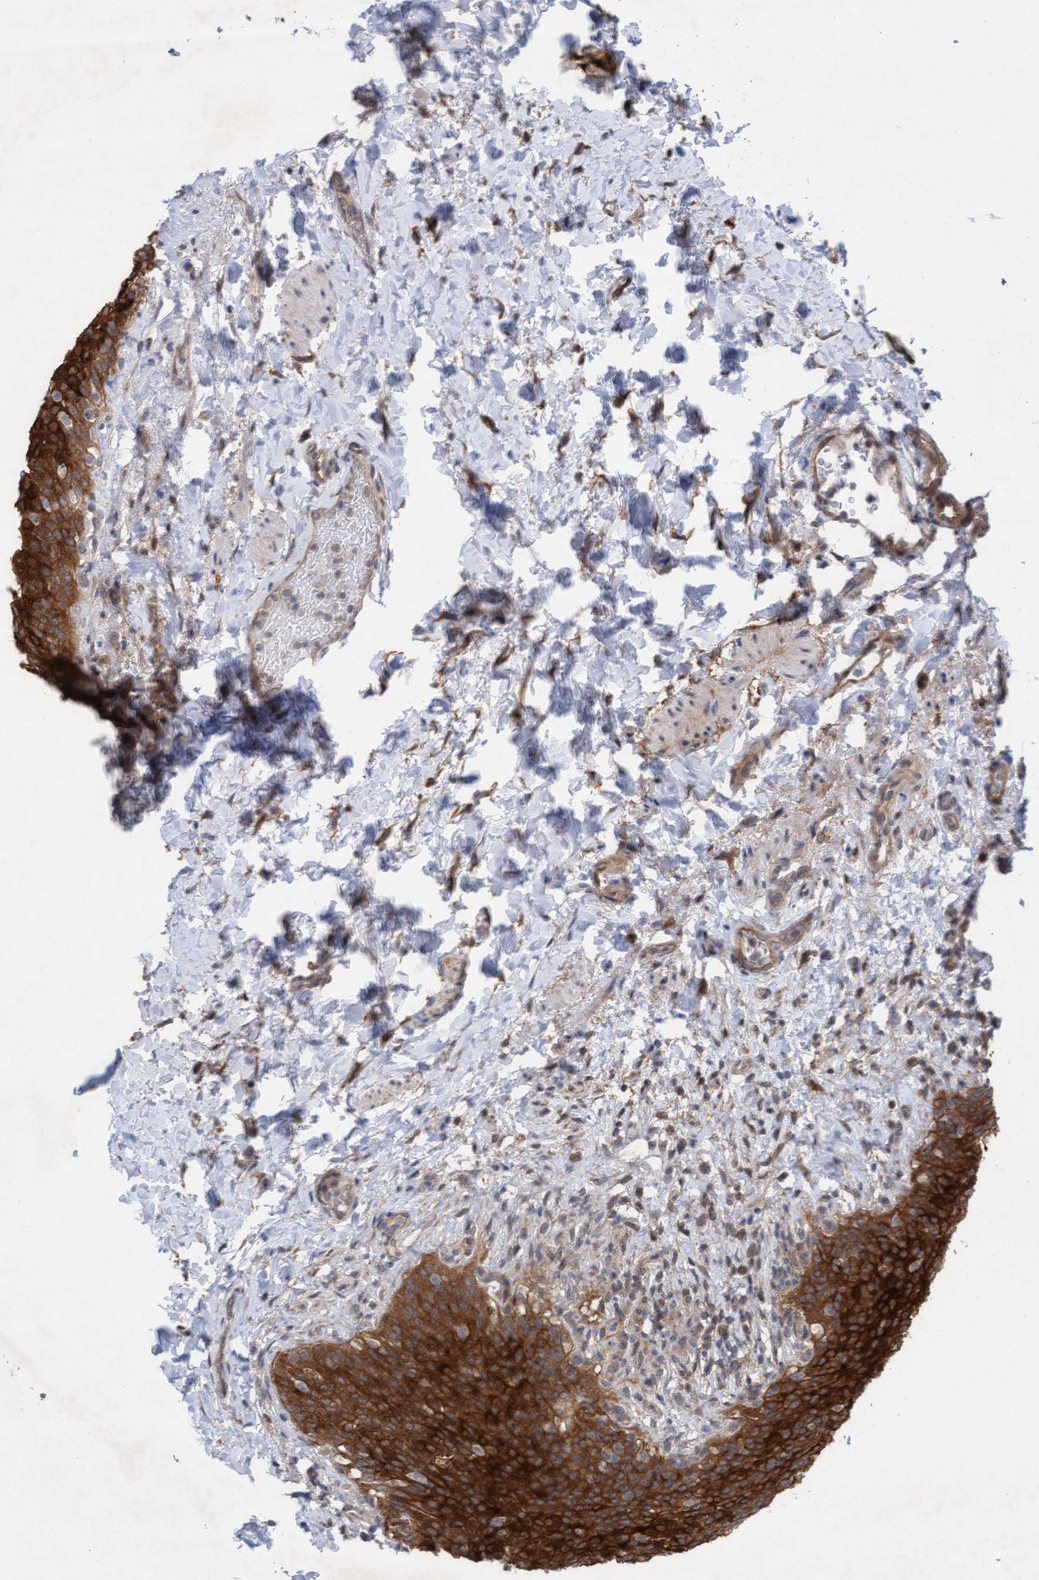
{"staining": {"intensity": "strong", "quantity": ">75%", "location": "cytoplasmic/membranous"}, "tissue": "urinary bladder", "cell_type": "Urothelial cells", "image_type": "normal", "snomed": [{"axis": "morphology", "description": "Normal tissue, NOS"}, {"axis": "topography", "description": "Urinary bladder"}], "caption": "Immunohistochemical staining of benign urinary bladder demonstrates high levels of strong cytoplasmic/membranous positivity in approximately >75% of urothelial cells. Immunohistochemistry stains the protein of interest in brown and the nuclei are stained blue.", "gene": "PLCD1", "patient": {"sex": "female", "age": 60}}